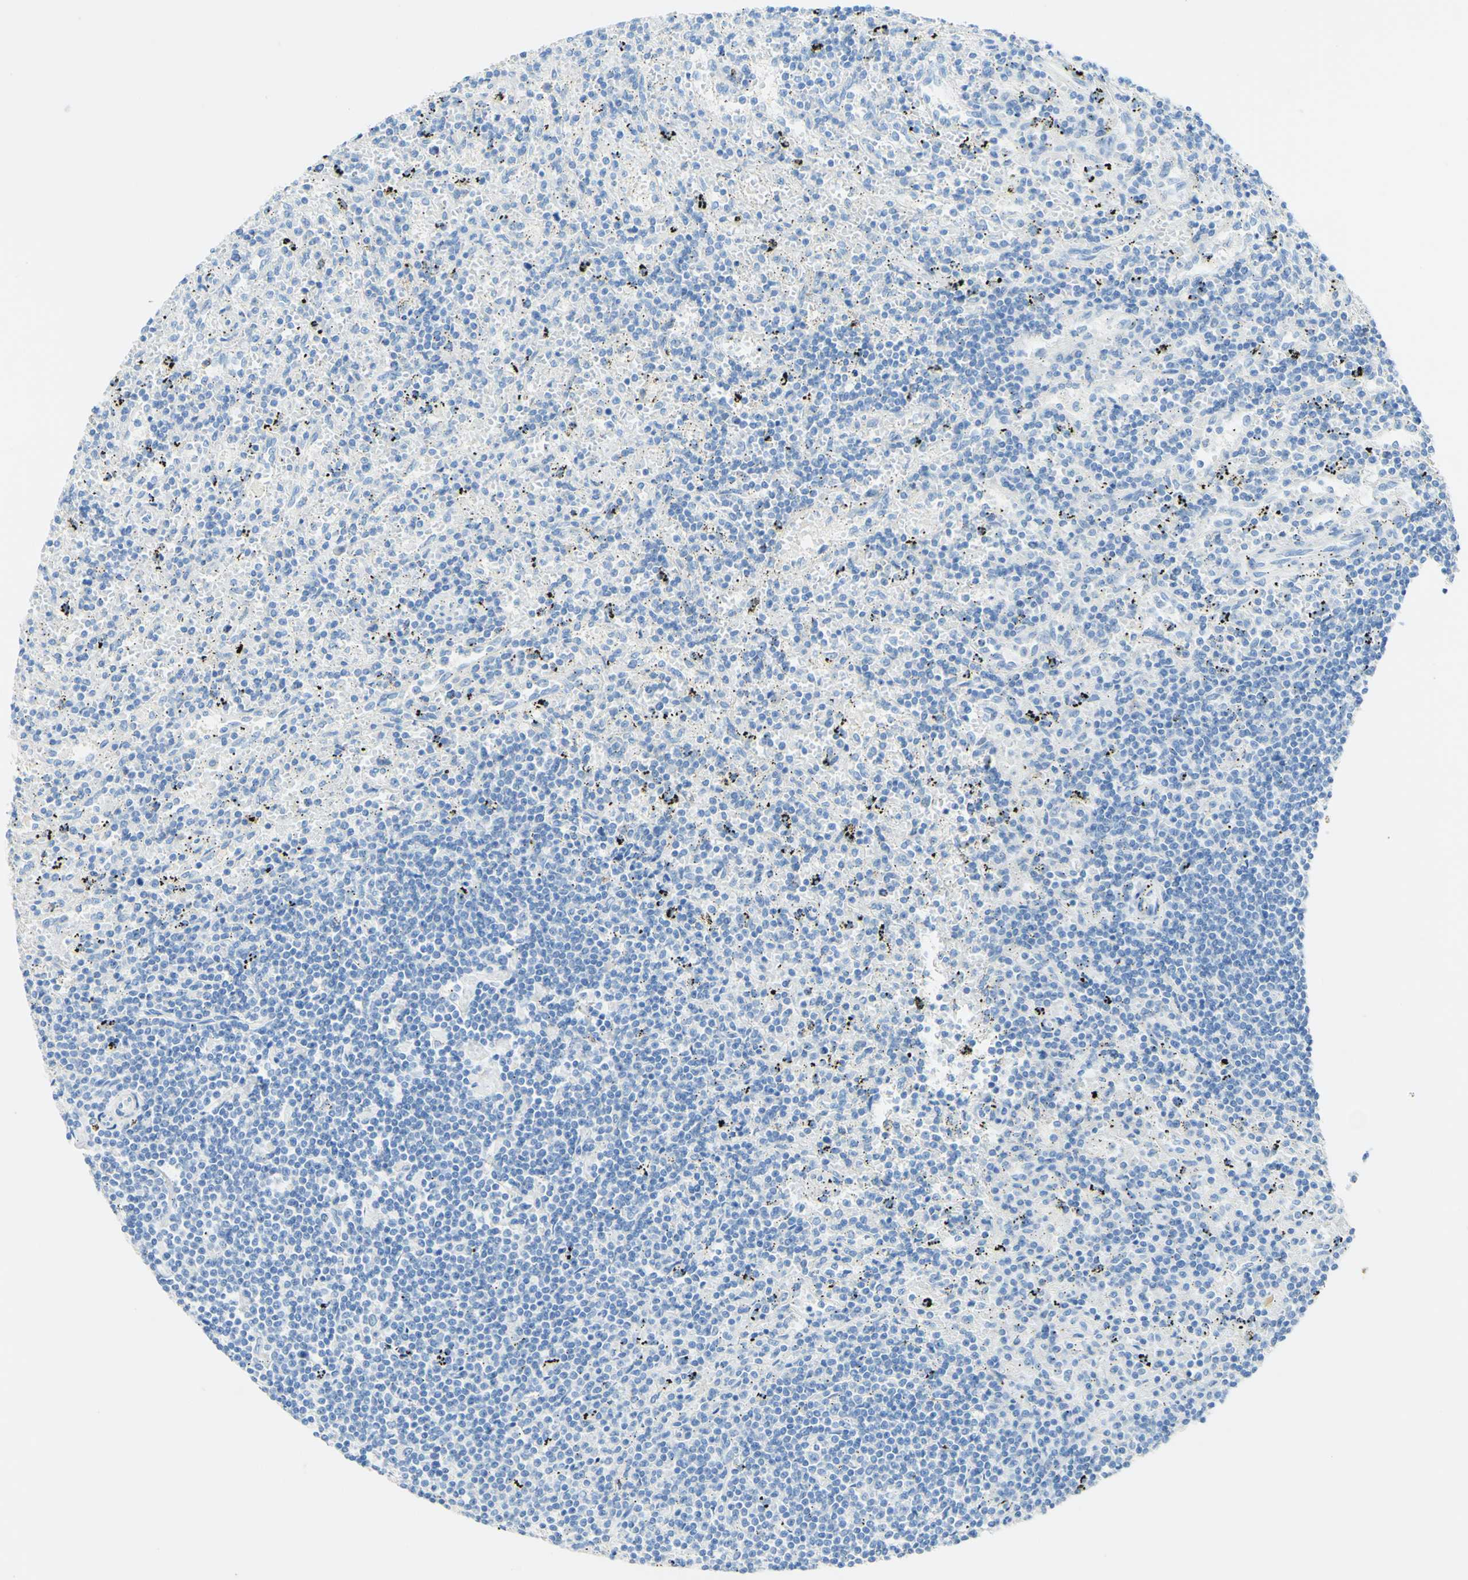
{"staining": {"intensity": "negative", "quantity": "none", "location": "none"}, "tissue": "lymphoma", "cell_type": "Tumor cells", "image_type": "cancer", "snomed": [{"axis": "morphology", "description": "Malignant lymphoma, non-Hodgkin's type, Low grade"}, {"axis": "topography", "description": "Spleen"}], "caption": "Tumor cells show no significant protein expression in malignant lymphoma, non-Hodgkin's type (low-grade). (DAB (3,3'-diaminobenzidine) IHC with hematoxylin counter stain).", "gene": "PIGR", "patient": {"sex": "male", "age": 76}}